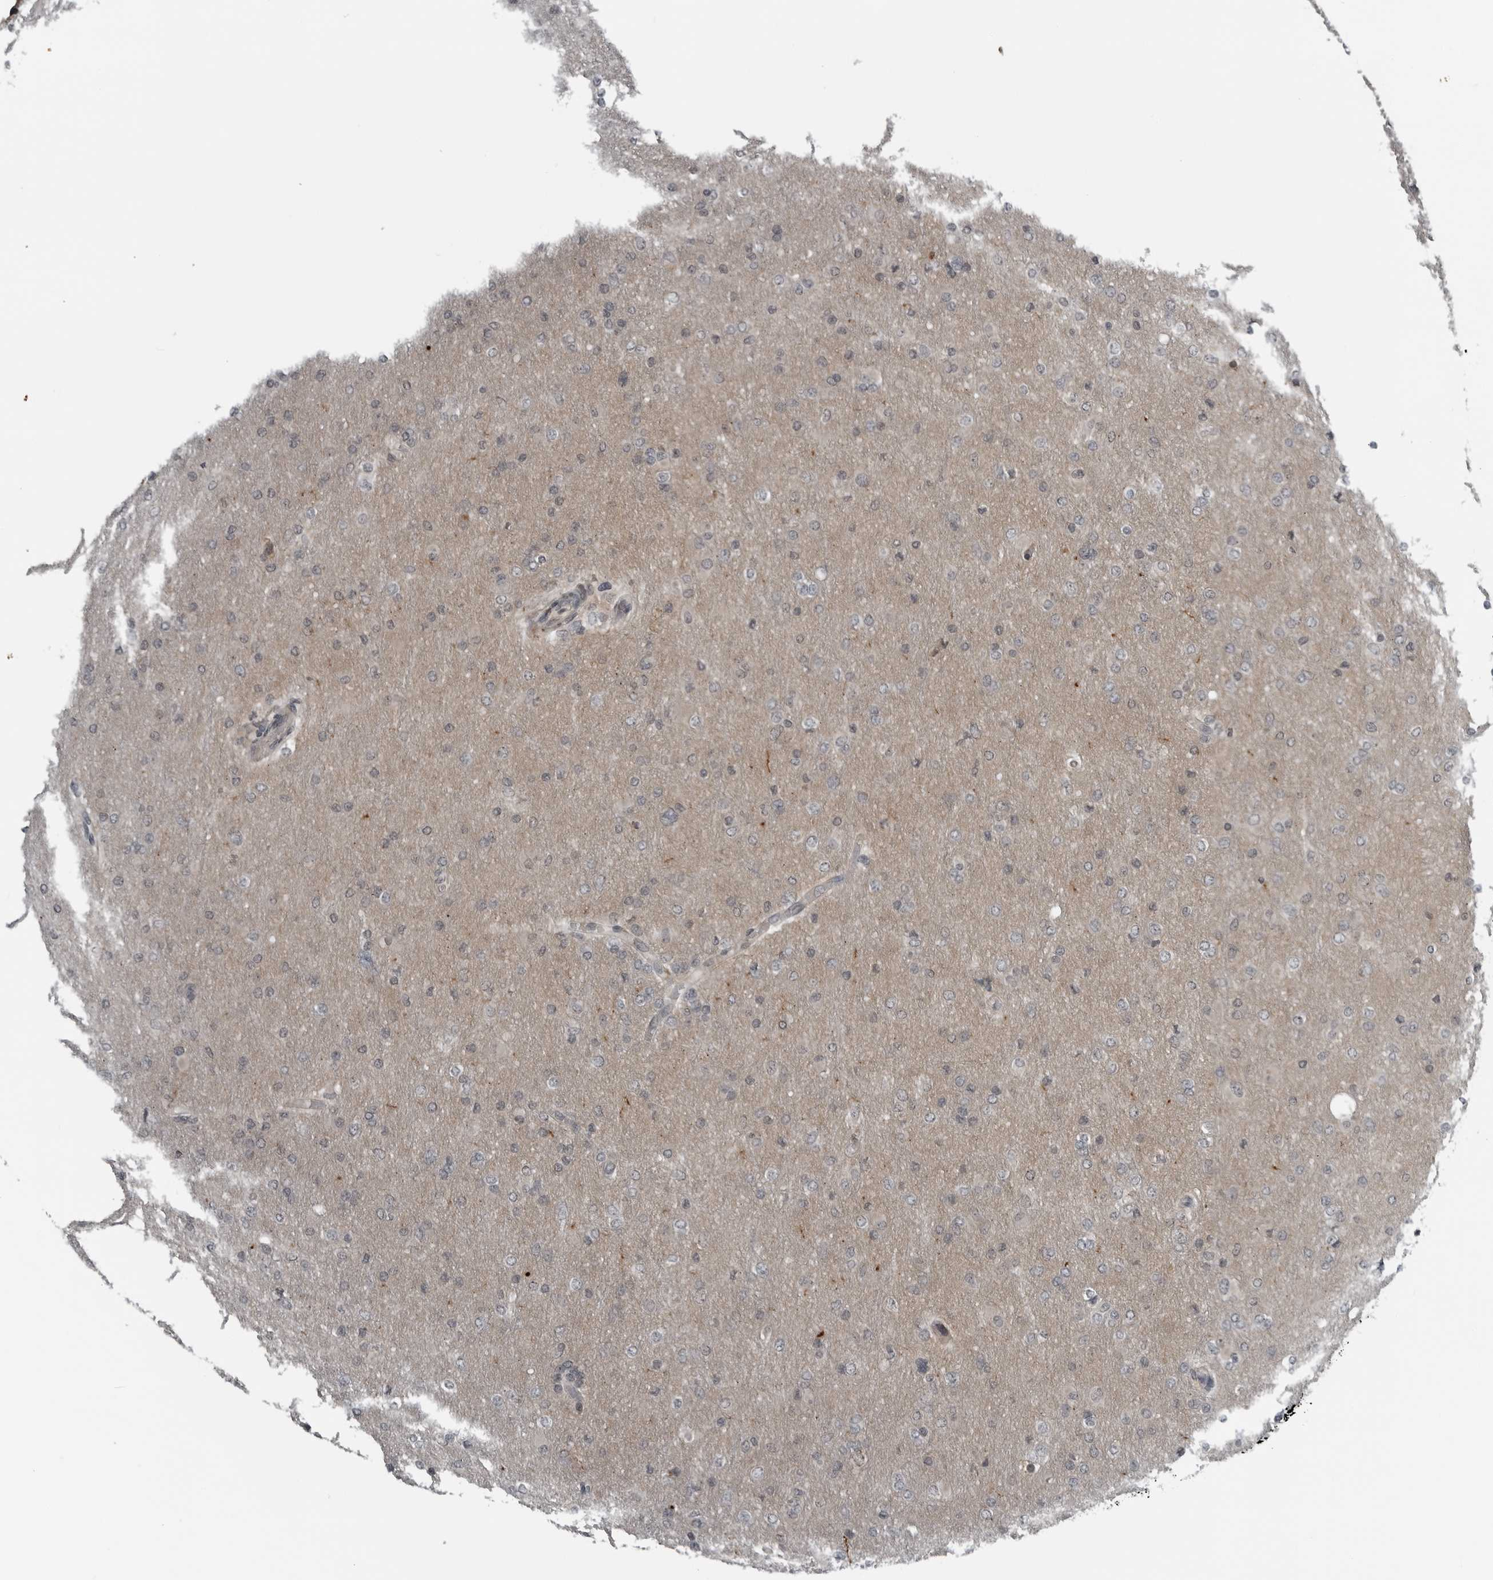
{"staining": {"intensity": "negative", "quantity": "none", "location": "none"}, "tissue": "glioma", "cell_type": "Tumor cells", "image_type": "cancer", "snomed": [{"axis": "morphology", "description": "Glioma, malignant, High grade"}, {"axis": "topography", "description": "Cerebral cortex"}], "caption": "Protein analysis of glioma displays no significant positivity in tumor cells.", "gene": "GAK", "patient": {"sex": "female", "age": 36}}